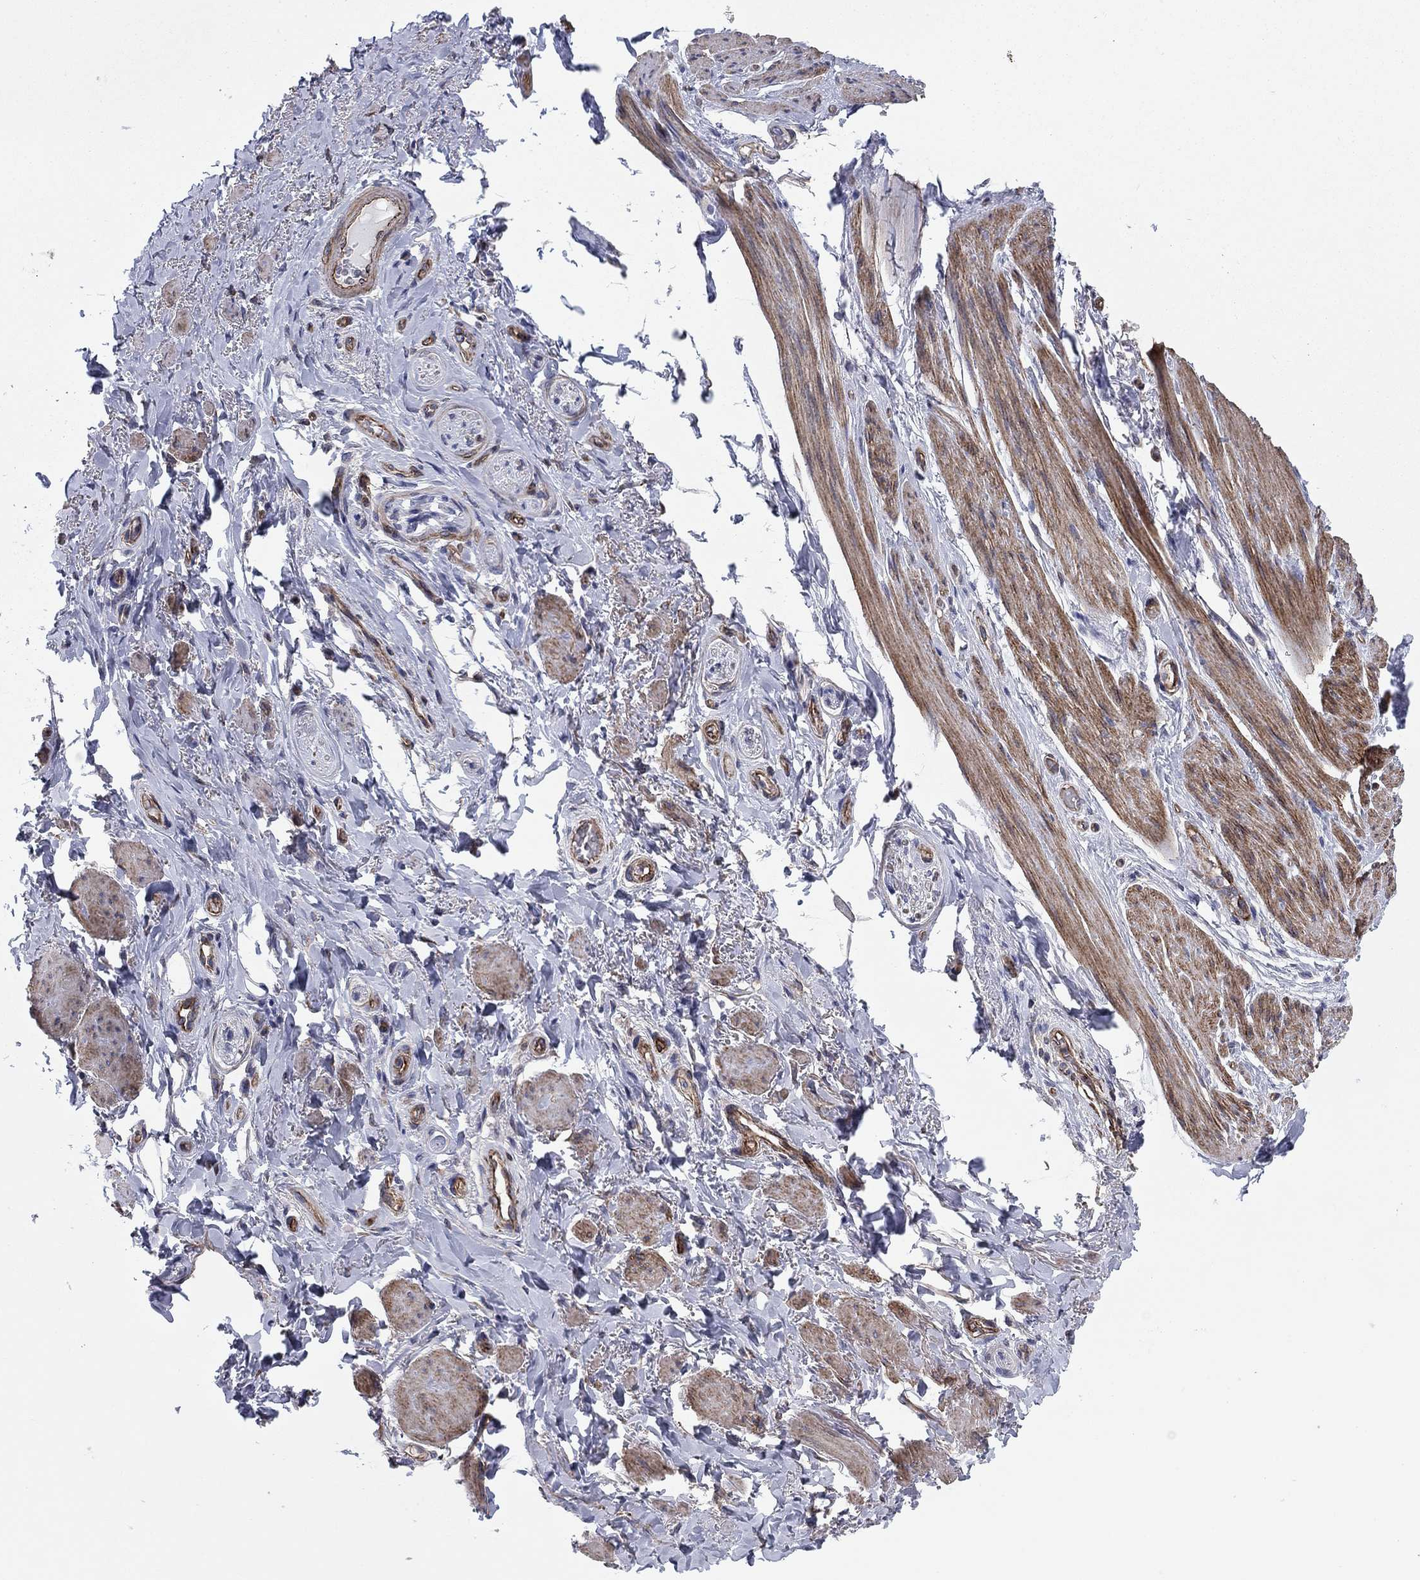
{"staining": {"intensity": "negative", "quantity": "none", "location": "none"}, "tissue": "adipose tissue", "cell_type": "Adipocytes", "image_type": "normal", "snomed": [{"axis": "morphology", "description": "Normal tissue, NOS"}, {"axis": "topography", "description": "Skeletal muscle"}, {"axis": "topography", "description": "Anal"}, {"axis": "topography", "description": "Peripheral nerve tissue"}], "caption": "IHC micrograph of normal adipose tissue: adipose tissue stained with DAB displays no significant protein staining in adipocytes. (DAB immunohistochemistry, high magnification).", "gene": "PSD4", "patient": {"sex": "male", "age": 53}}